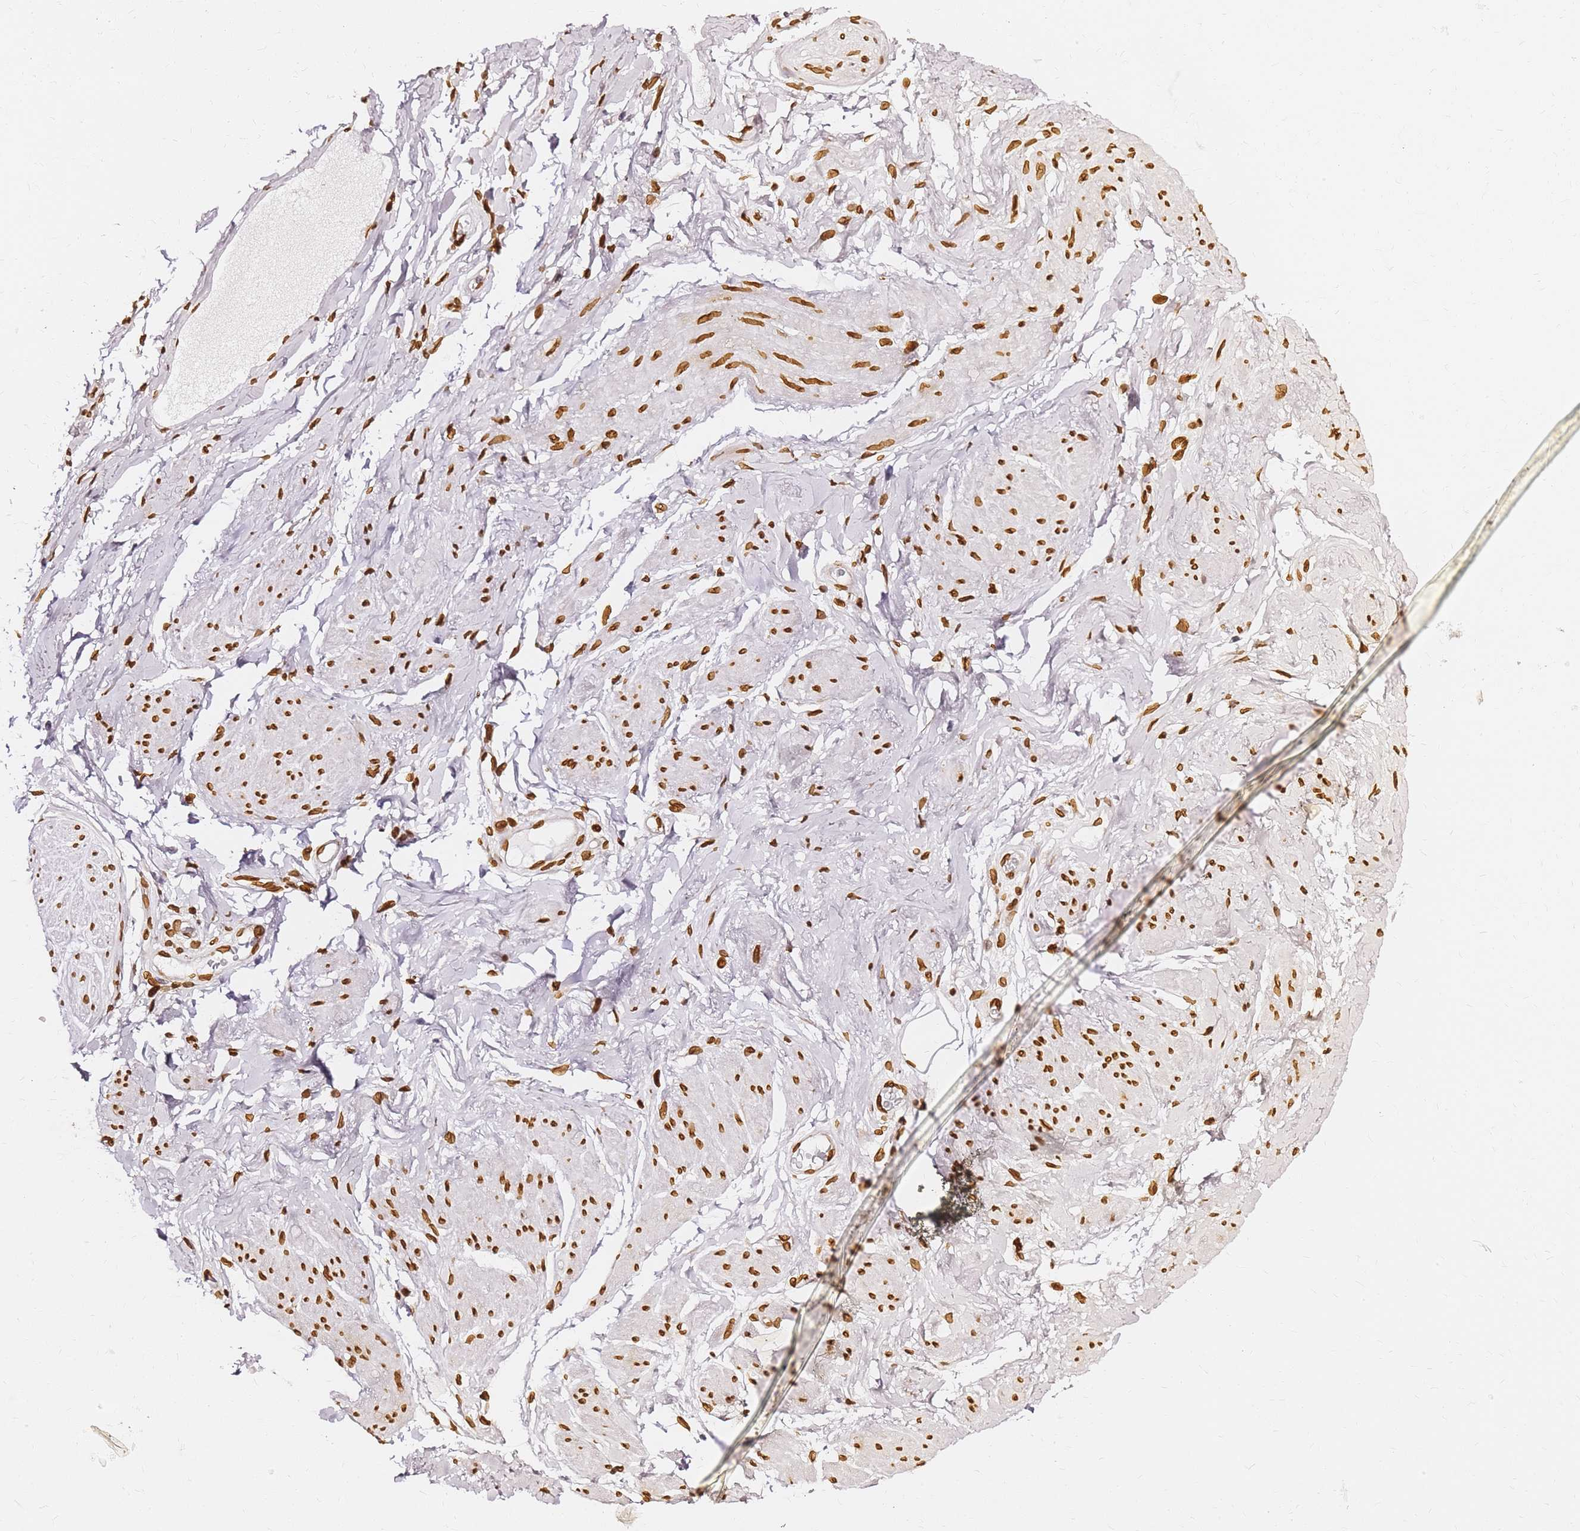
{"staining": {"intensity": "strong", "quantity": ">75%", "location": "nuclear"}, "tissue": "soft tissue", "cell_type": "Fibroblasts", "image_type": "normal", "snomed": [{"axis": "morphology", "description": "Normal tissue, NOS"}, {"axis": "morphology", "description": "Adenocarcinoma, NOS"}, {"axis": "topography", "description": "Rectum"}, {"axis": "topography", "description": "Vagina"}, {"axis": "topography", "description": "Peripheral nerve tissue"}], "caption": "Benign soft tissue was stained to show a protein in brown. There is high levels of strong nuclear staining in about >75% of fibroblasts.", "gene": "C6orf141", "patient": {"sex": "female", "age": 71}}